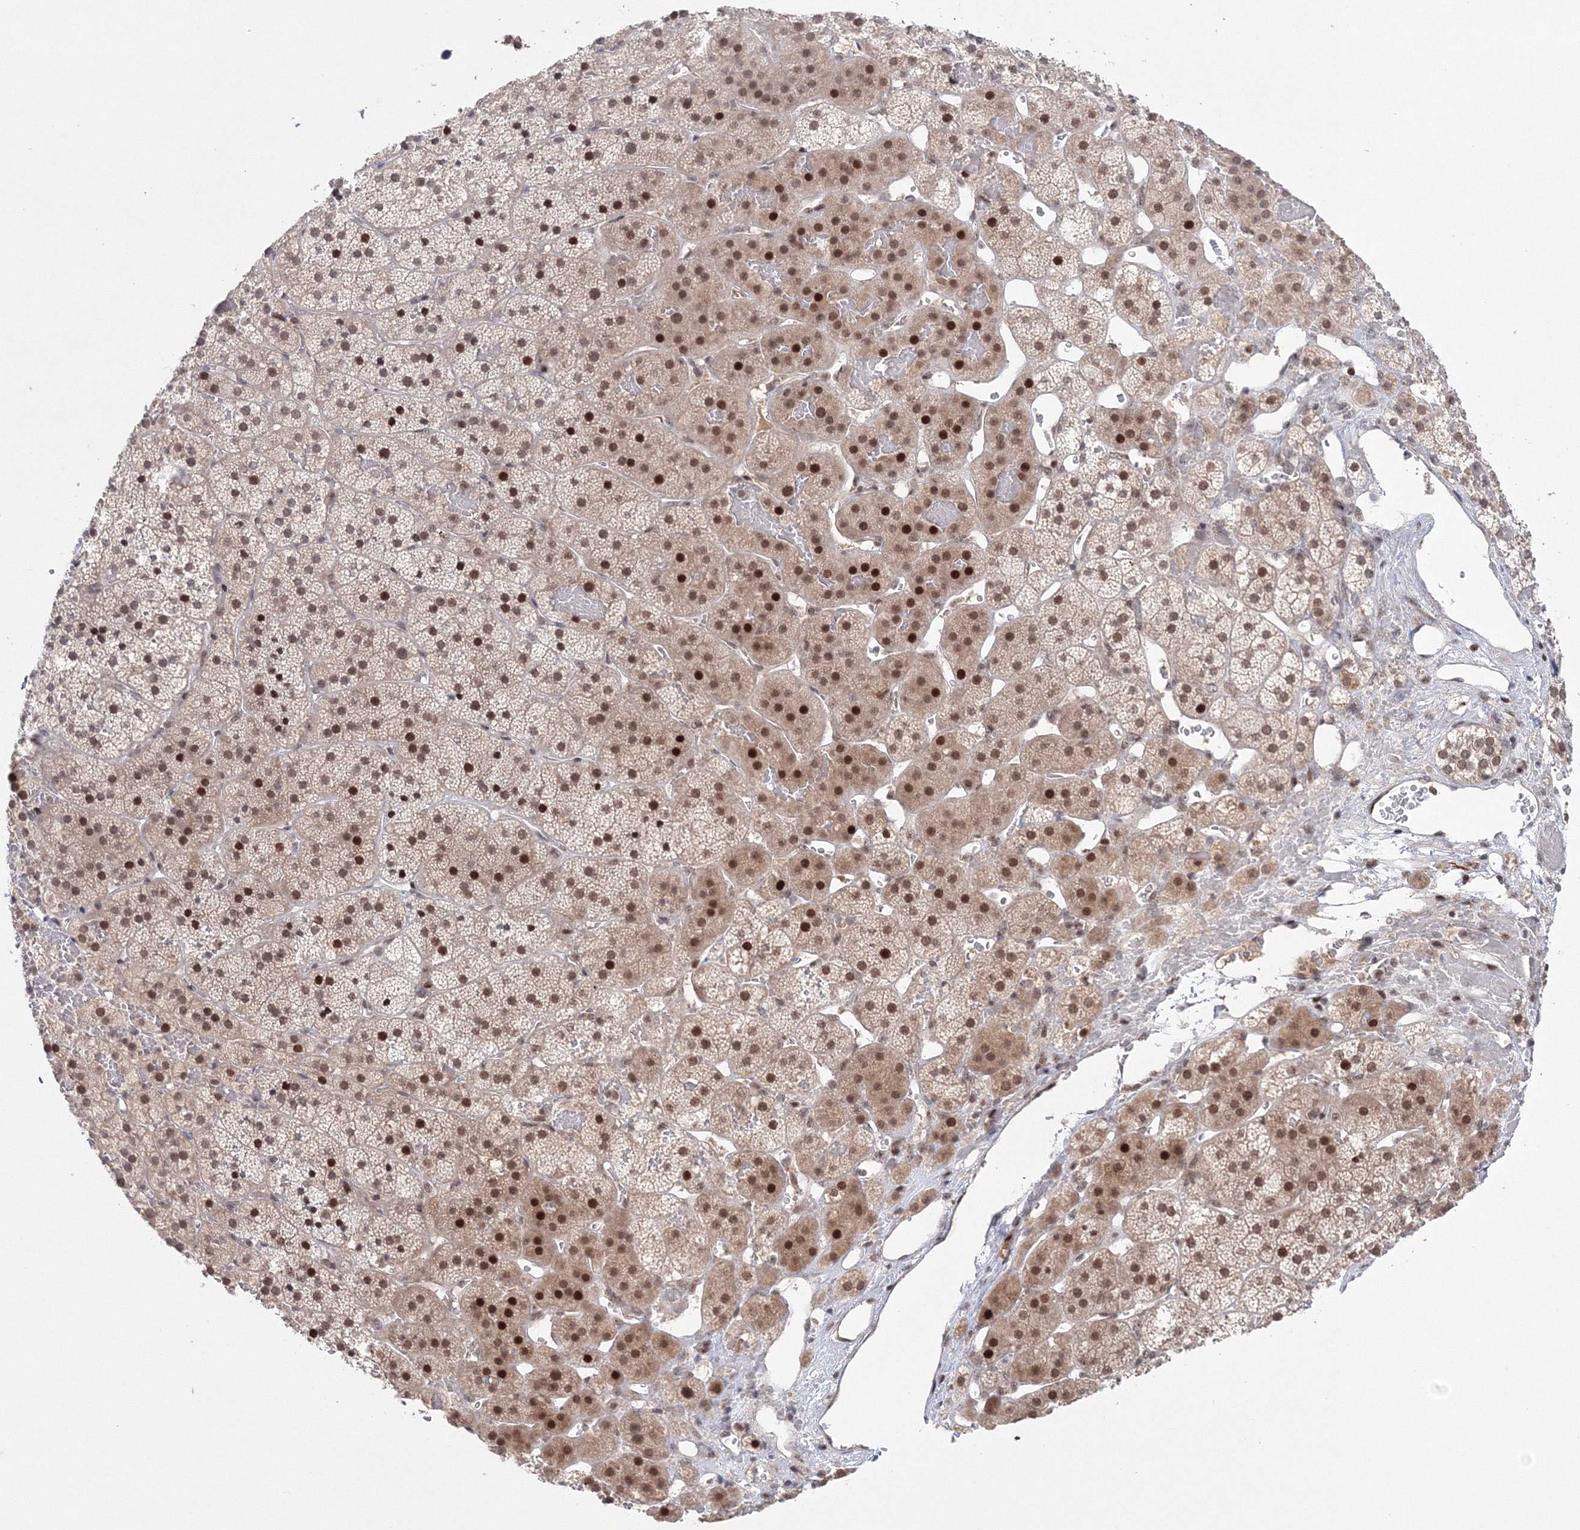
{"staining": {"intensity": "moderate", "quantity": "25%-75%", "location": "cytoplasmic/membranous,nuclear"}, "tissue": "adrenal gland", "cell_type": "Glandular cells", "image_type": "normal", "snomed": [{"axis": "morphology", "description": "Normal tissue, NOS"}, {"axis": "topography", "description": "Adrenal gland"}], "caption": "Brown immunohistochemical staining in unremarkable human adrenal gland displays moderate cytoplasmic/membranous,nuclear staining in about 25%-75% of glandular cells. The staining was performed using DAB (3,3'-diaminobenzidine), with brown indicating positive protein expression. Nuclei are stained blue with hematoxylin.", "gene": "NOA1", "patient": {"sex": "female", "age": 44}}